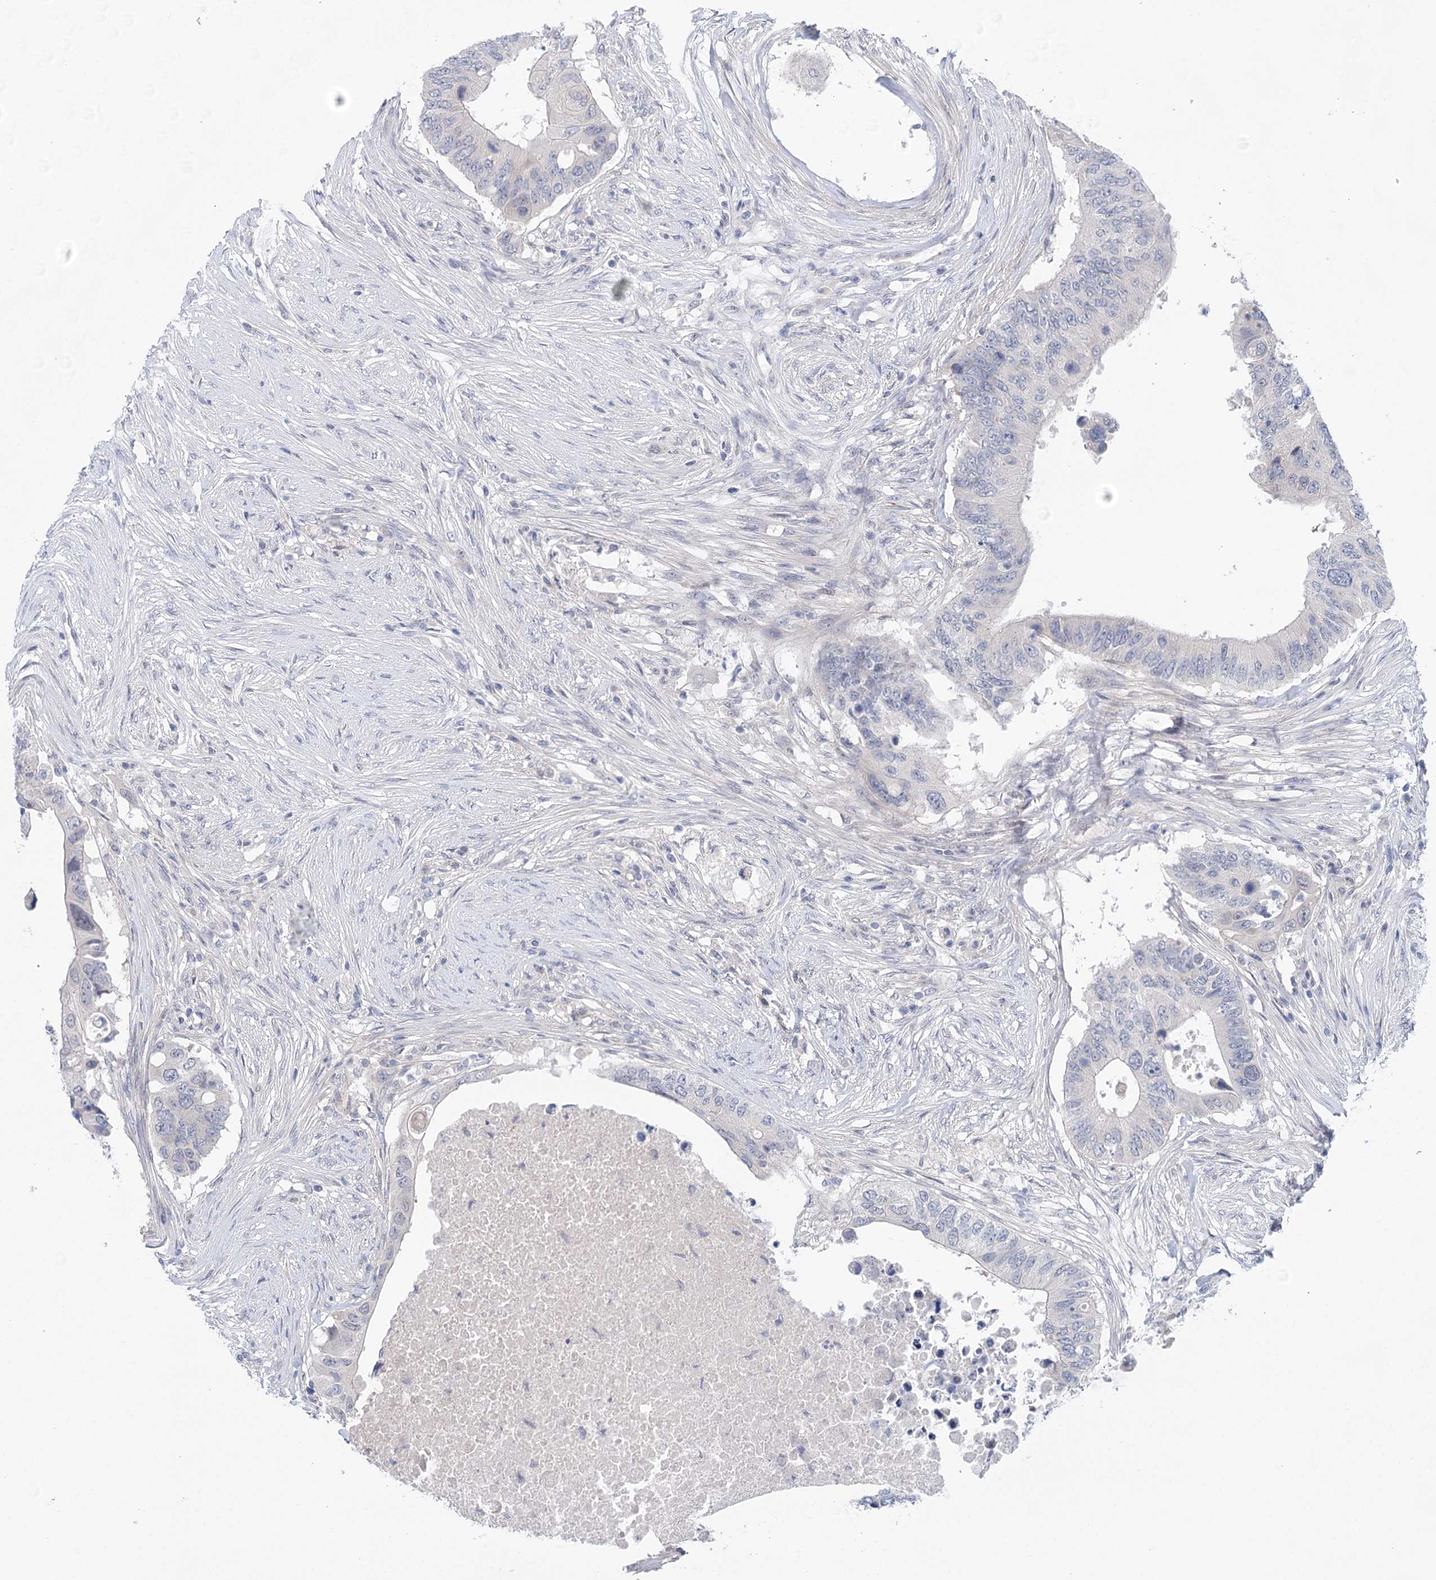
{"staining": {"intensity": "negative", "quantity": "none", "location": "none"}, "tissue": "colorectal cancer", "cell_type": "Tumor cells", "image_type": "cancer", "snomed": [{"axis": "morphology", "description": "Adenocarcinoma, NOS"}, {"axis": "topography", "description": "Colon"}], "caption": "There is no significant positivity in tumor cells of colorectal adenocarcinoma.", "gene": "LALBA", "patient": {"sex": "male", "age": 71}}